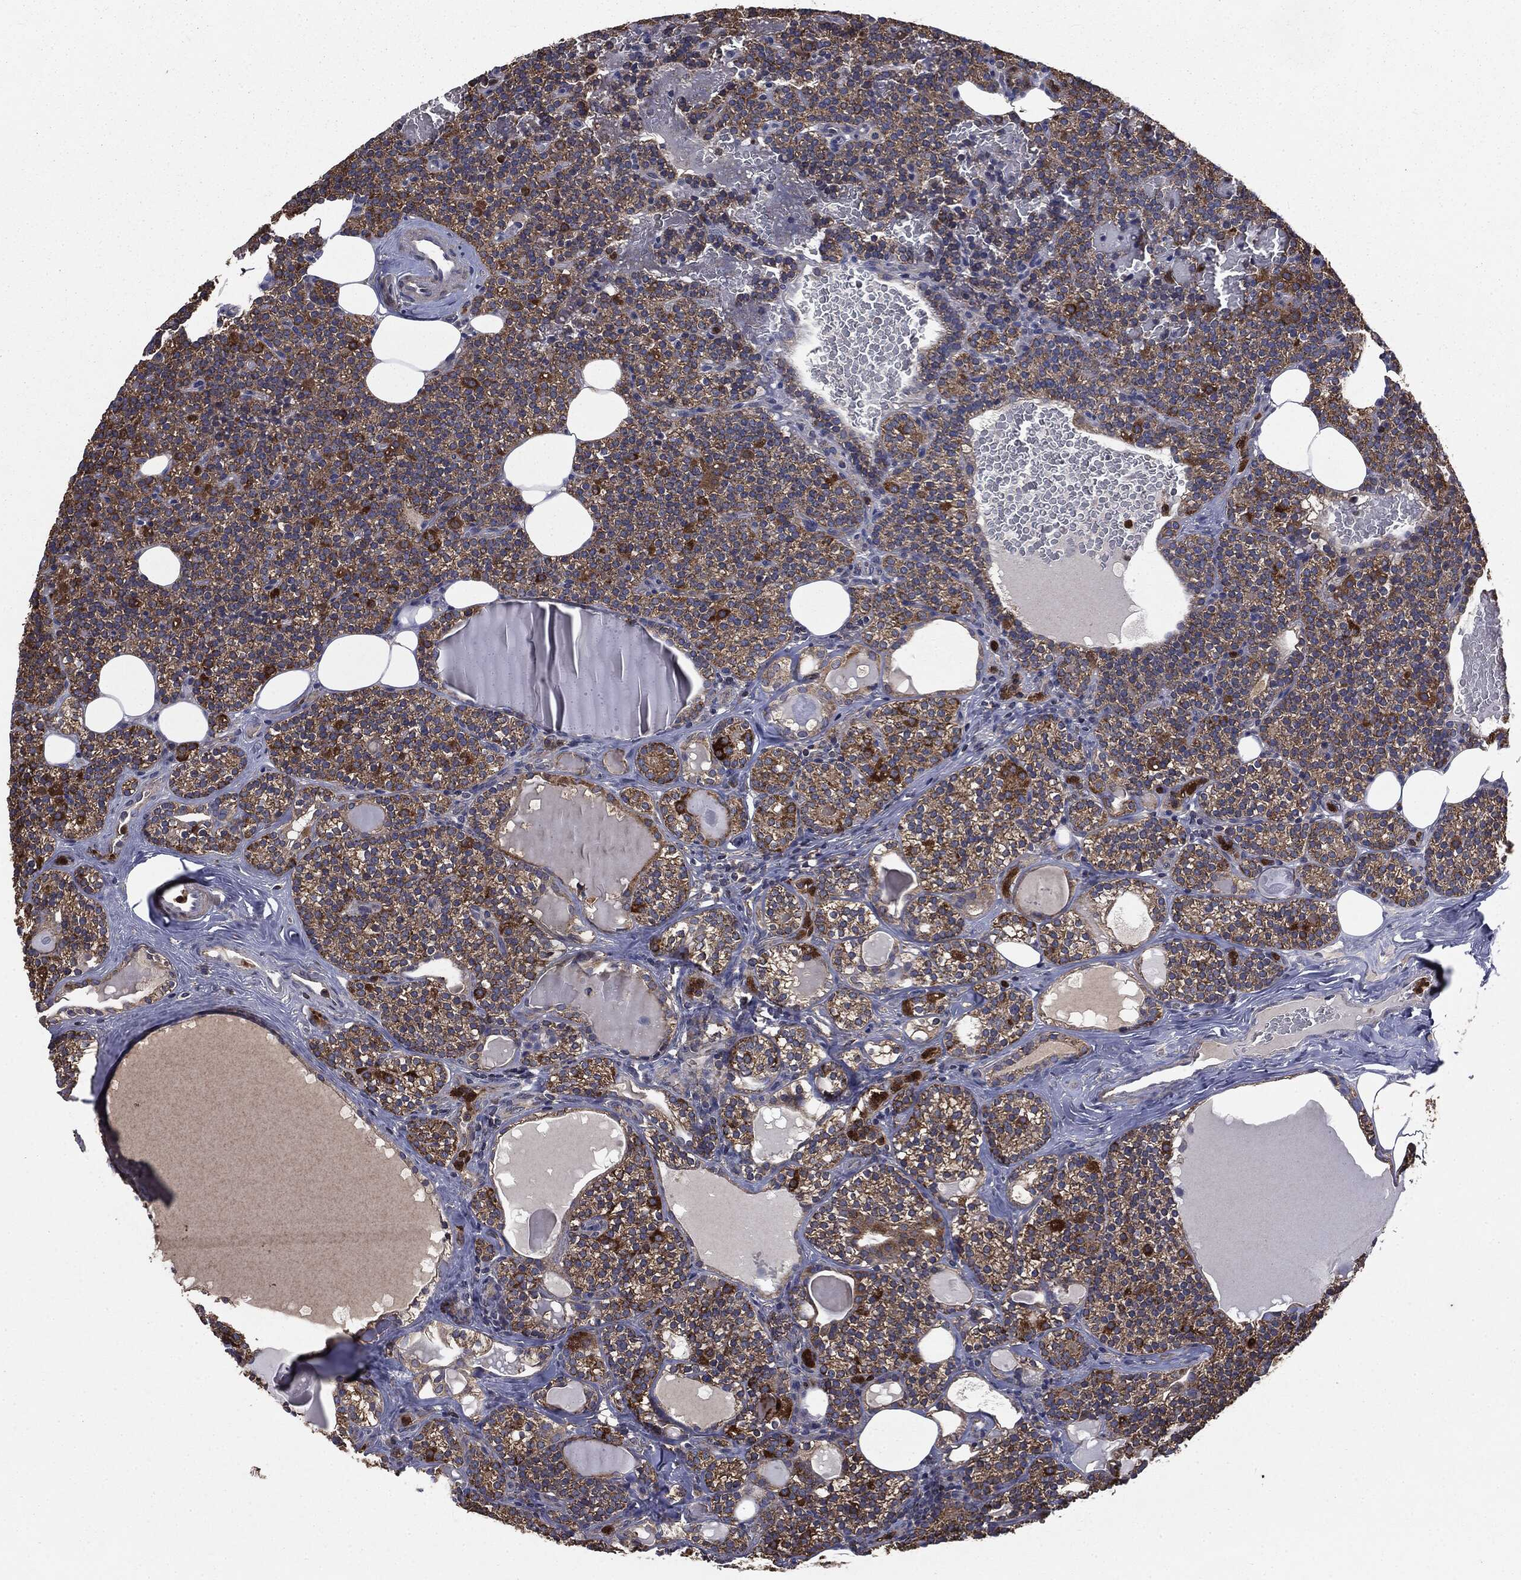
{"staining": {"intensity": "moderate", "quantity": ">75%", "location": "cytoplasmic/membranous"}, "tissue": "parathyroid gland", "cell_type": "Glandular cells", "image_type": "normal", "snomed": [{"axis": "morphology", "description": "Normal tissue, NOS"}, {"axis": "topography", "description": "Parathyroid gland"}], "caption": "A high-resolution histopathology image shows IHC staining of unremarkable parathyroid gland, which reveals moderate cytoplasmic/membranous positivity in approximately >75% of glandular cells.", "gene": "MAPK6", "patient": {"sex": "female", "age": 63}}